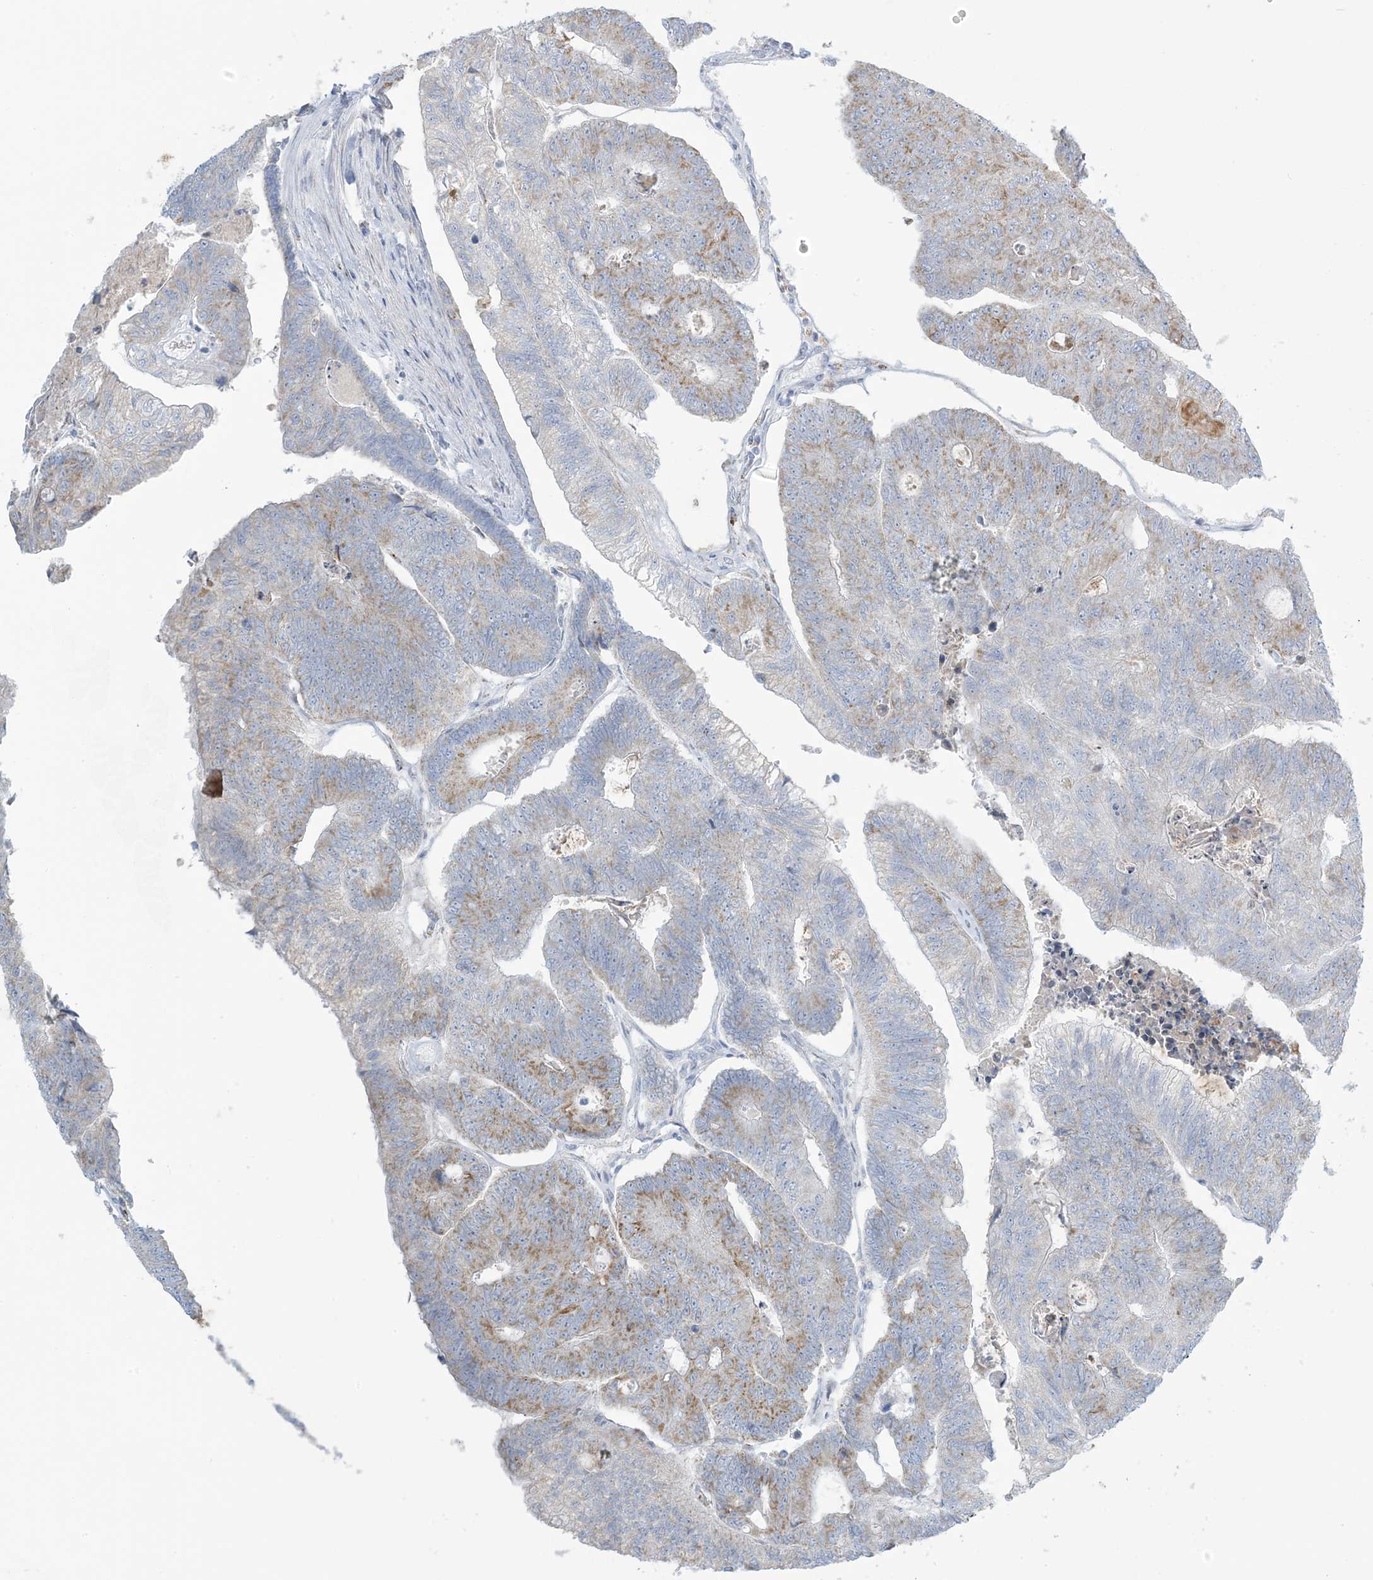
{"staining": {"intensity": "weak", "quantity": "25%-75%", "location": "cytoplasmic/membranous"}, "tissue": "colorectal cancer", "cell_type": "Tumor cells", "image_type": "cancer", "snomed": [{"axis": "morphology", "description": "Adenocarcinoma, NOS"}, {"axis": "topography", "description": "Colon"}], "caption": "About 25%-75% of tumor cells in human colorectal cancer (adenocarcinoma) display weak cytoplasmic/membranous protein positivity as visualized by brown immunohistochemical staining.", "gene": "ZDHHC4", "patient": {"sex": "female", "age": 67}}